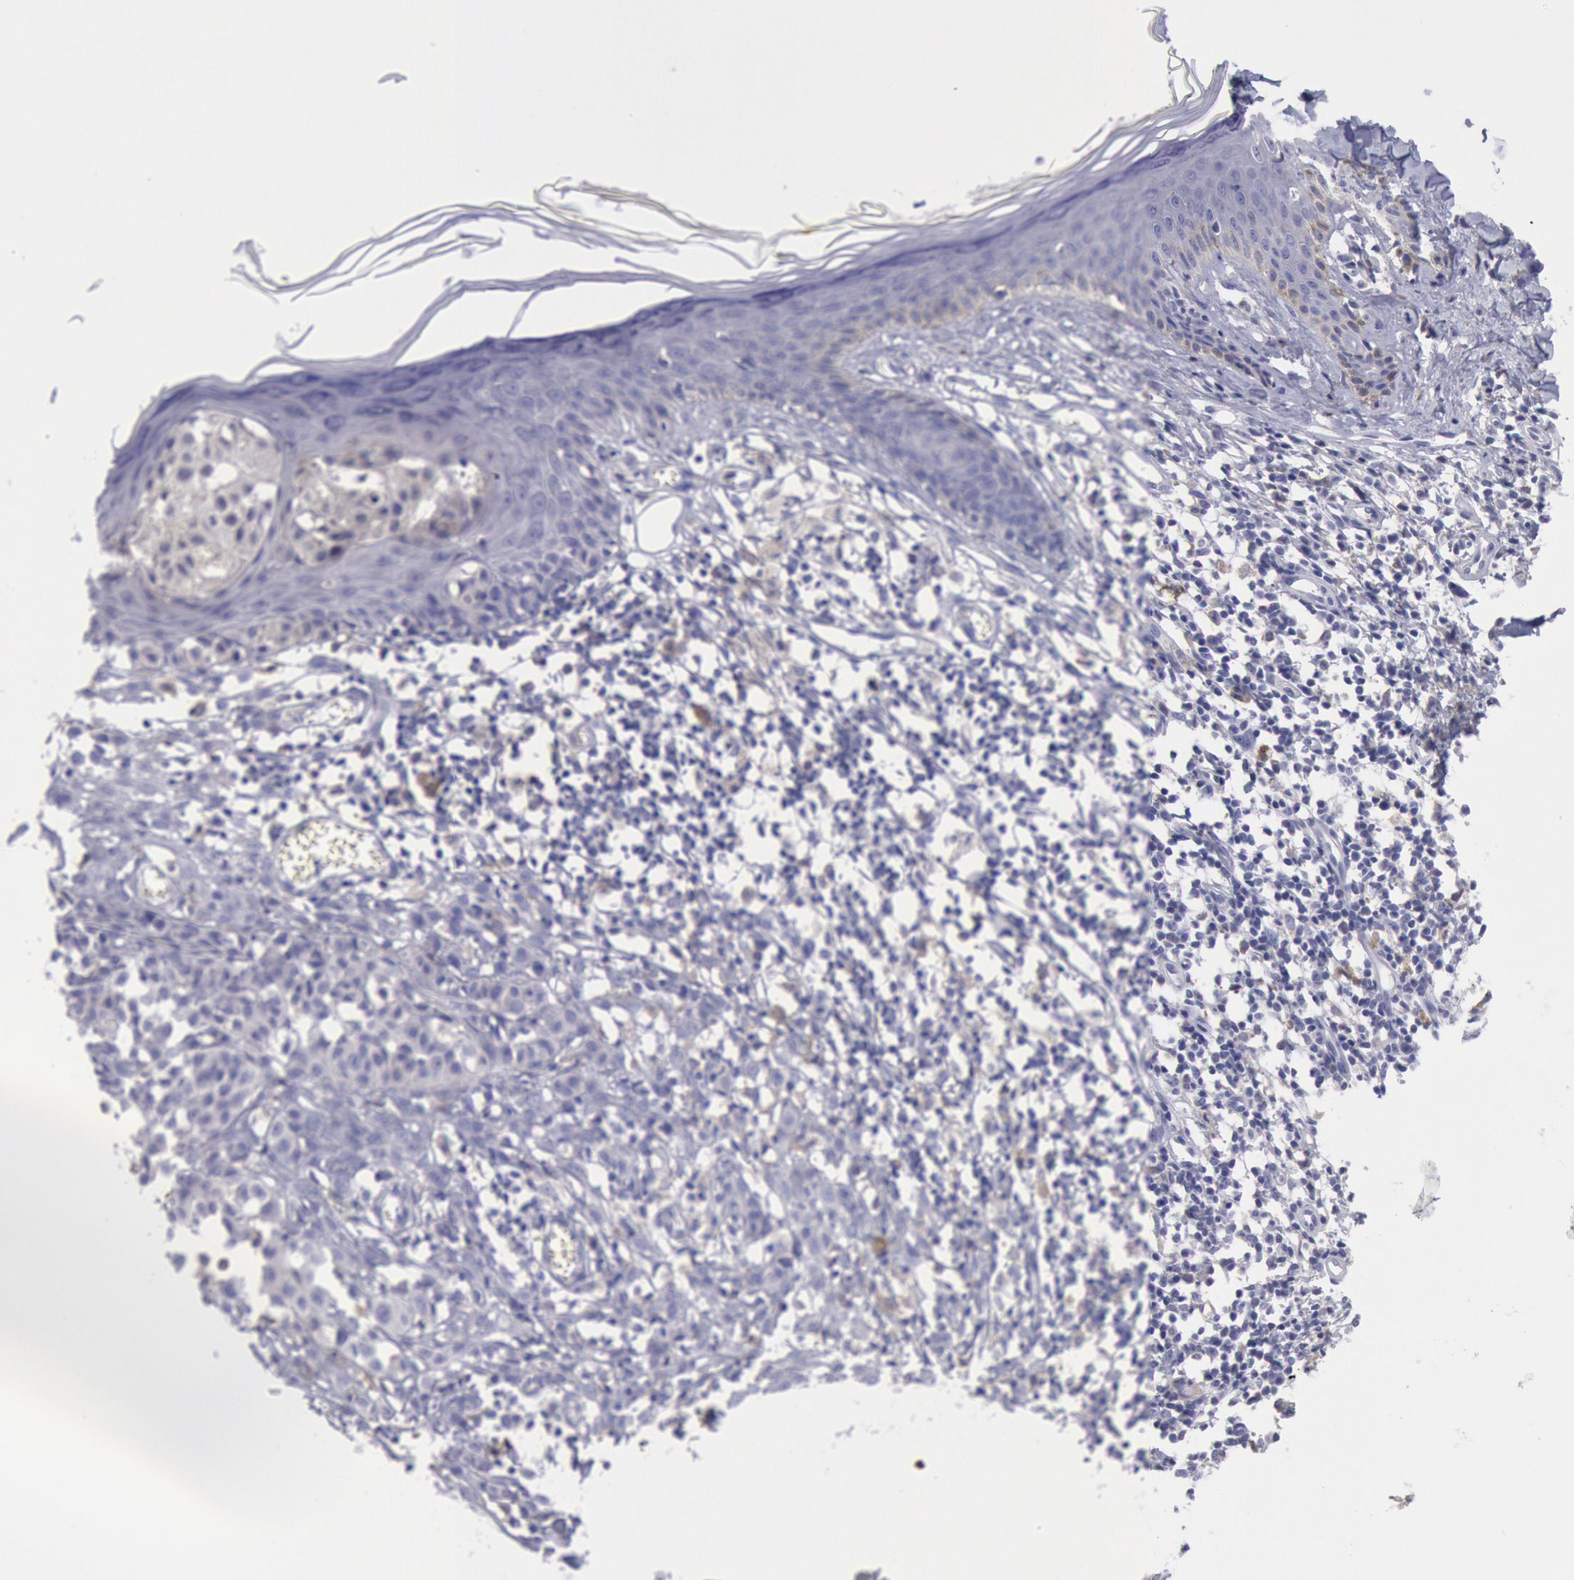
{"staining": {"intensity": "negative", "quantity": "none", "location": "none"}, "tissue": "melanoma", "cell_type": "Tumor cells", "image_type": "cancer", "snomed": [{"axis": "morphology", "description": "Malignant melanoma, NOS"}, {"axis": "topography", "description": "Skin"}], "caption": "Tumor cells show no significant expression in melanoma. (Immunohistochemistry, brightfield microscopy, high magnification).", "gene": "MYH7", "patient": {"sex": "female", "age": 52}}